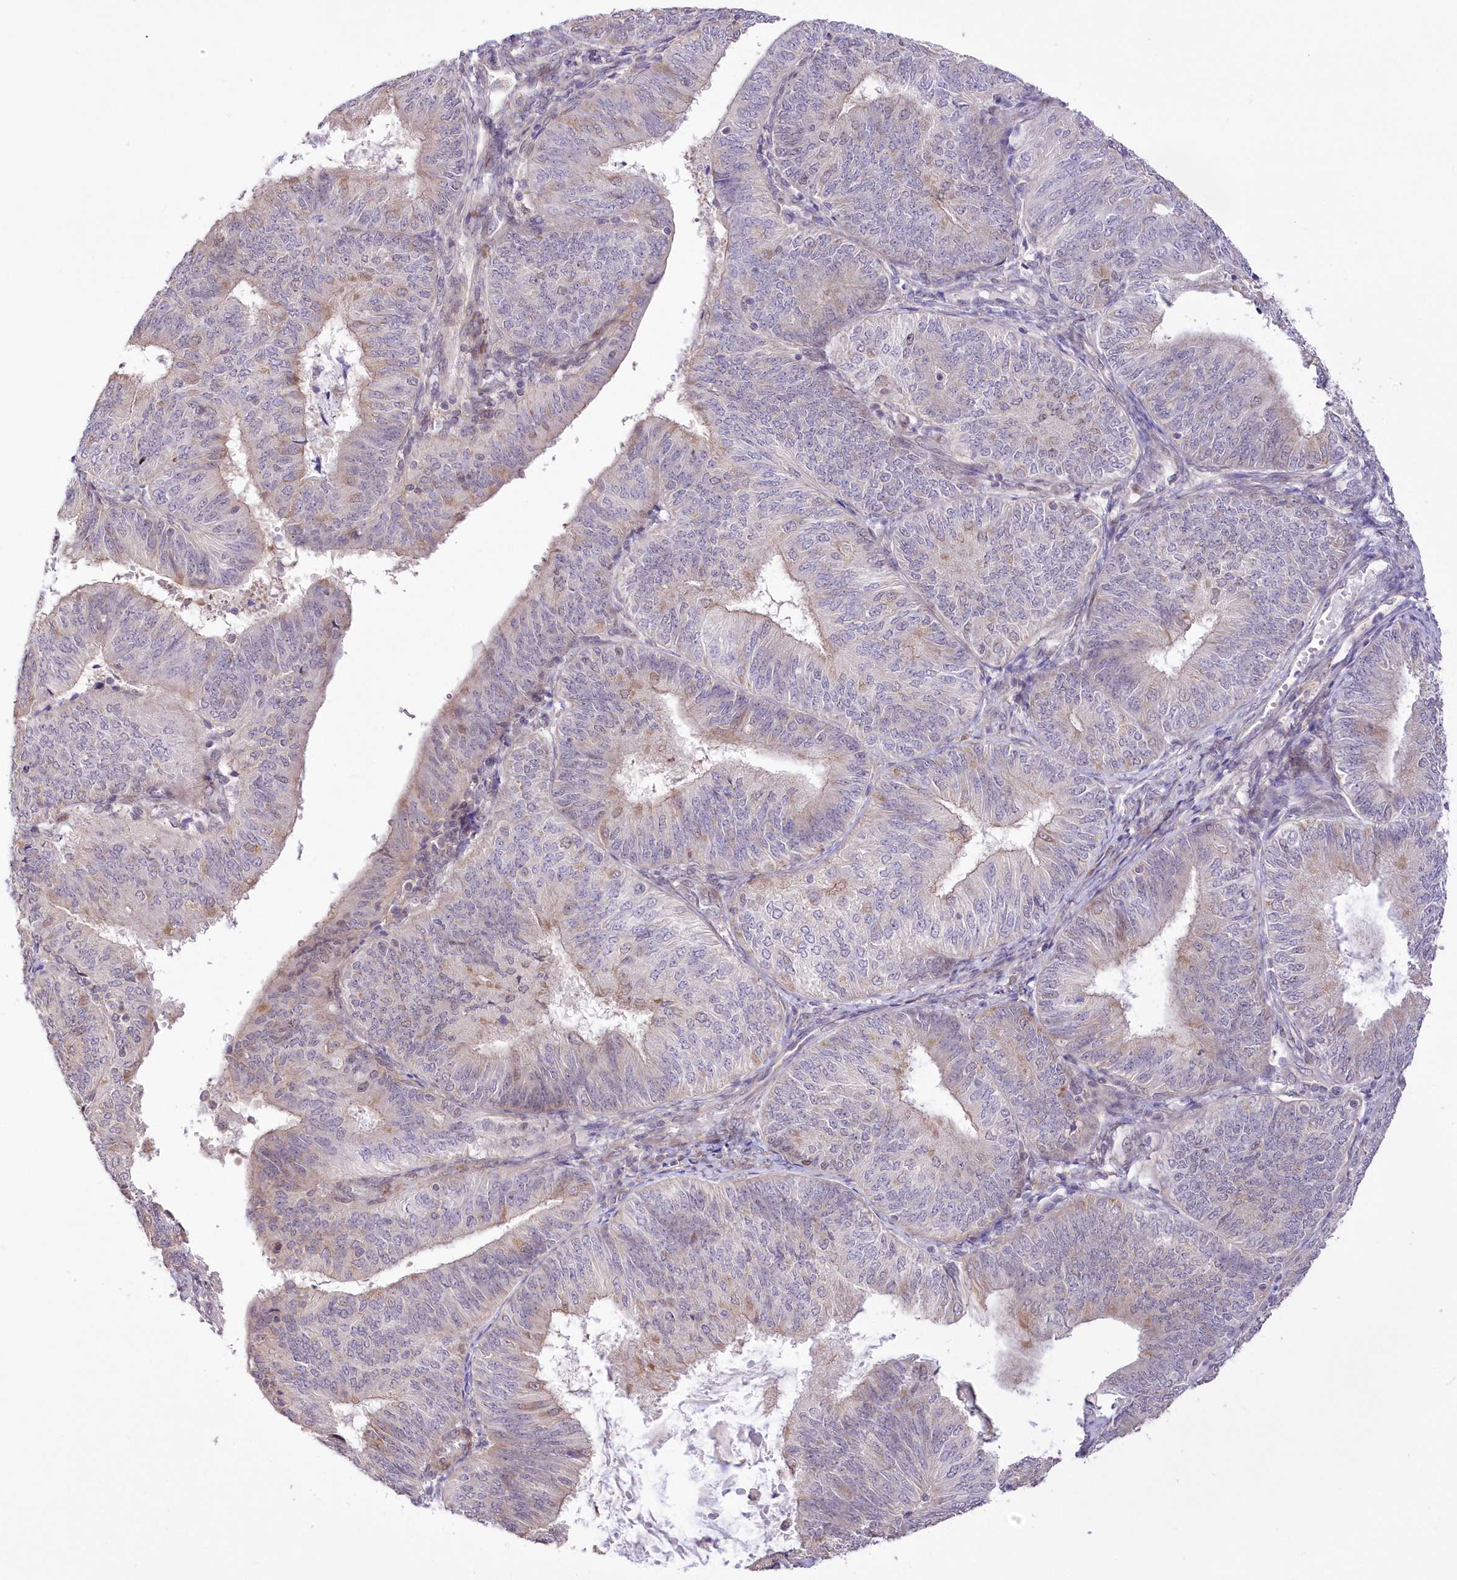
{"staining": {"intensity": "weak", "quantity": "25%-75%", "location": "cytoplasmic/membranous"}, "tissue": "endometrial cancer", "cell_type": "Tumor cells", "image_type": "cancer", "snomed": [{"axis": "morphology", "description": "Adenocarcinoma, NOS"}, {"axis": "topography", "description": "Endometrium"}], "caption": "Endometrial cancer stained for a protein reveals weak cytoplasmic/membranous positivity in tumor cells.", "gene": "FAM241B", "patient": {"sex": "female", "age": 58}}